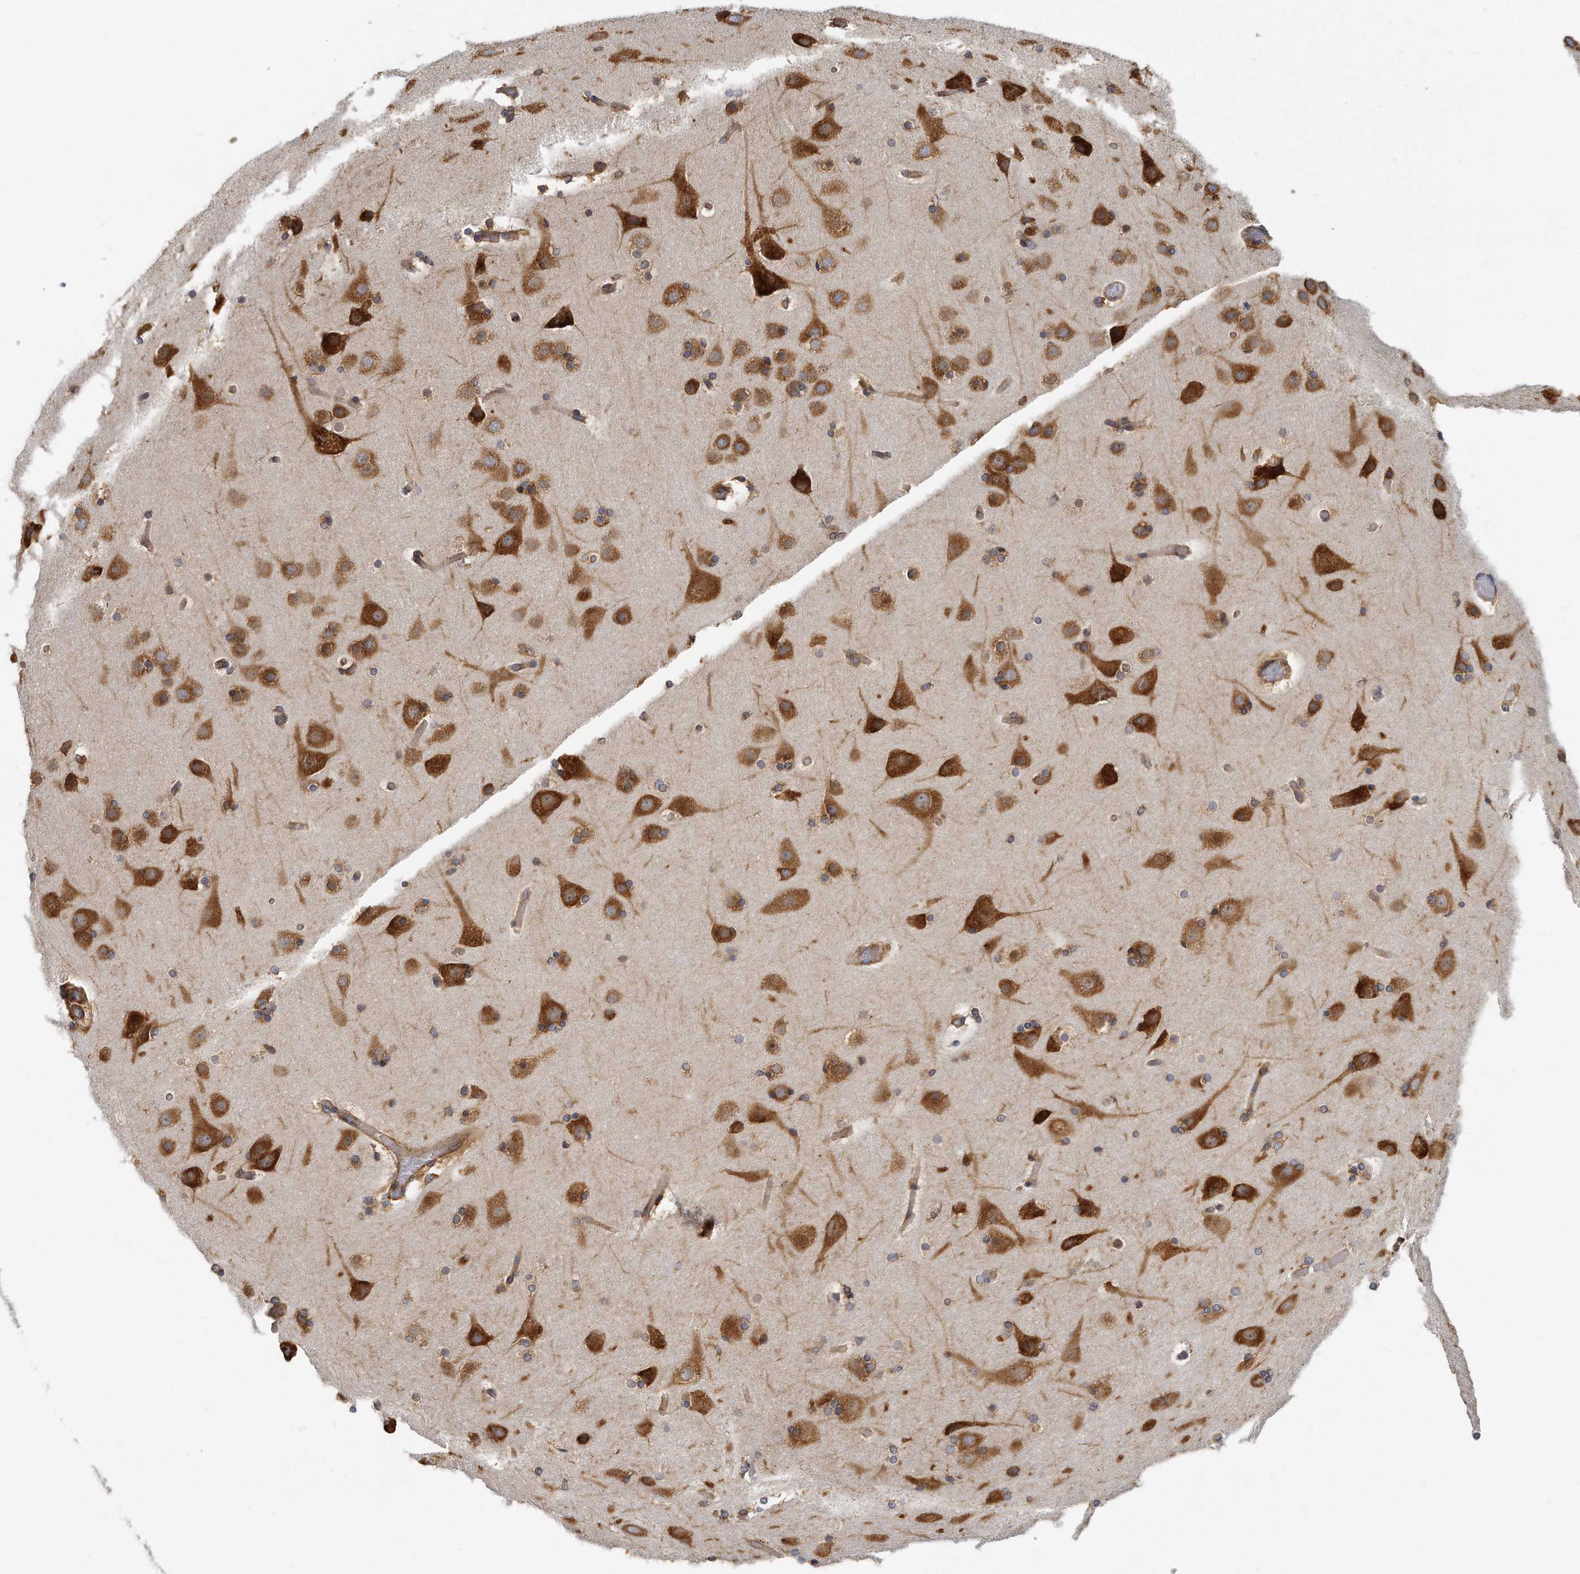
{"staining": {"intensity": "moderate", "quantity": ">75%", "location": "cytoplasmic/membranous"}, "tissue": "cerebral cortex", "cell_type": "Endothelial cells", "image_type": "normal", "snomed": [{"axis": "morphology", "description": "Normal tissue, NOS"}, {"axis": "topography", "description": "Cerebral cortex"}], "caption": "Endothelial cells demonstrate medium levels of moderate cytoplasmic/membranous expression in approximately >75% of cells in benign cerebral cortex.", "gene": "EIF3I", "patient": {"sex": "male", "age": 57}}